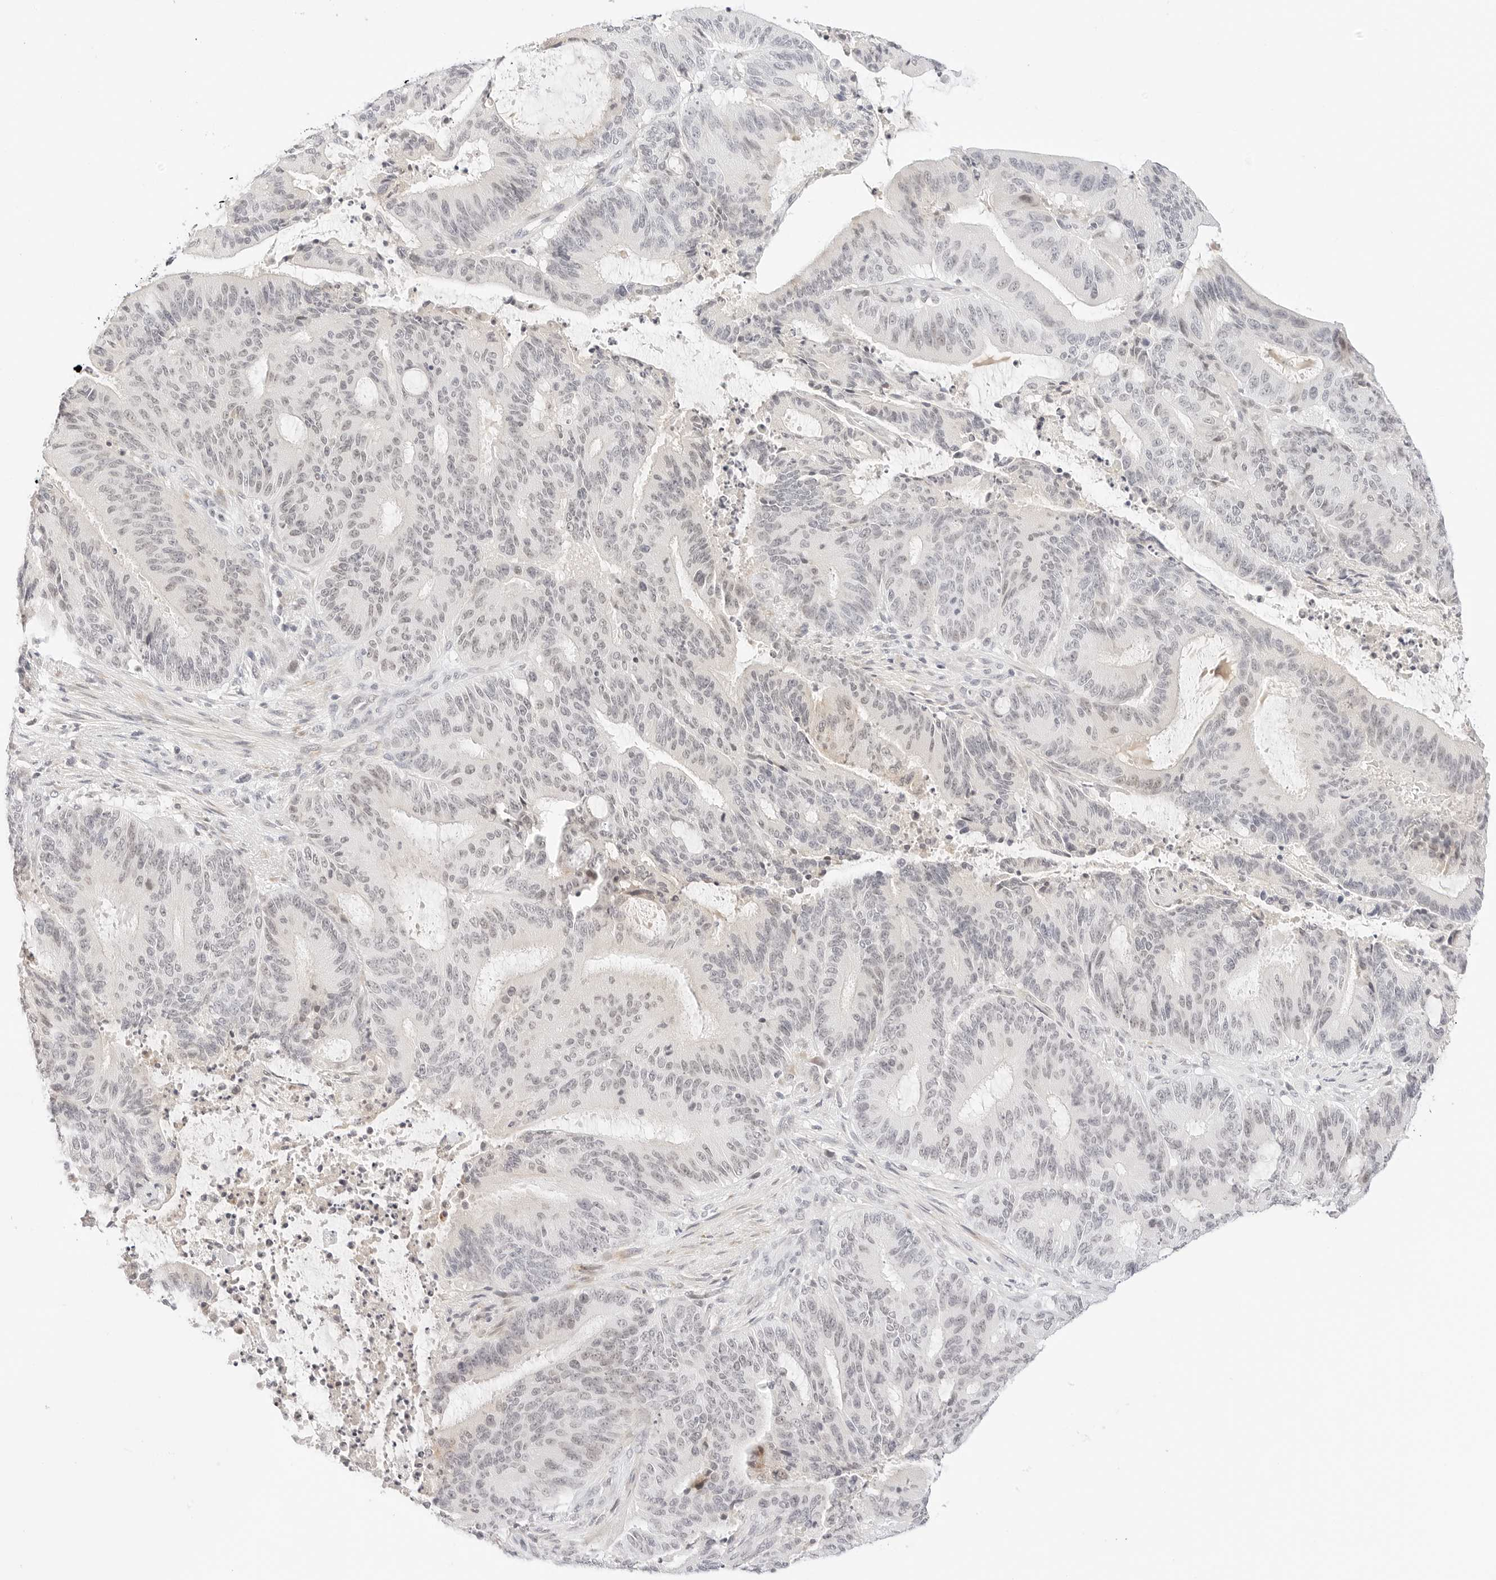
{"staining": {"intensity": "weak", "quantity": "<25%", "location": "nuclear"}, "tissue": "liver cancer", "cell_type": "Tumor cells", "image_type": "cancer", "snomed": [{"axis": "morphology", "description": "Normal tissue, NOS"}, {"axis": "morphology", "description": "Cholangiocarcinoma"}, {"axis": "topography", "description": "Liver"}, {"axis": "topography", "description": "Peripheral nerve tissue"}], "caption": "Immunohistochemistry (IHC) photomicrograph of human cholangiocarcinoma (liver) stained for a protein (brown), which shows no expression in tumor cells.", "gene": "XKR4", "patient": {"sex": "female", "age": 73}}